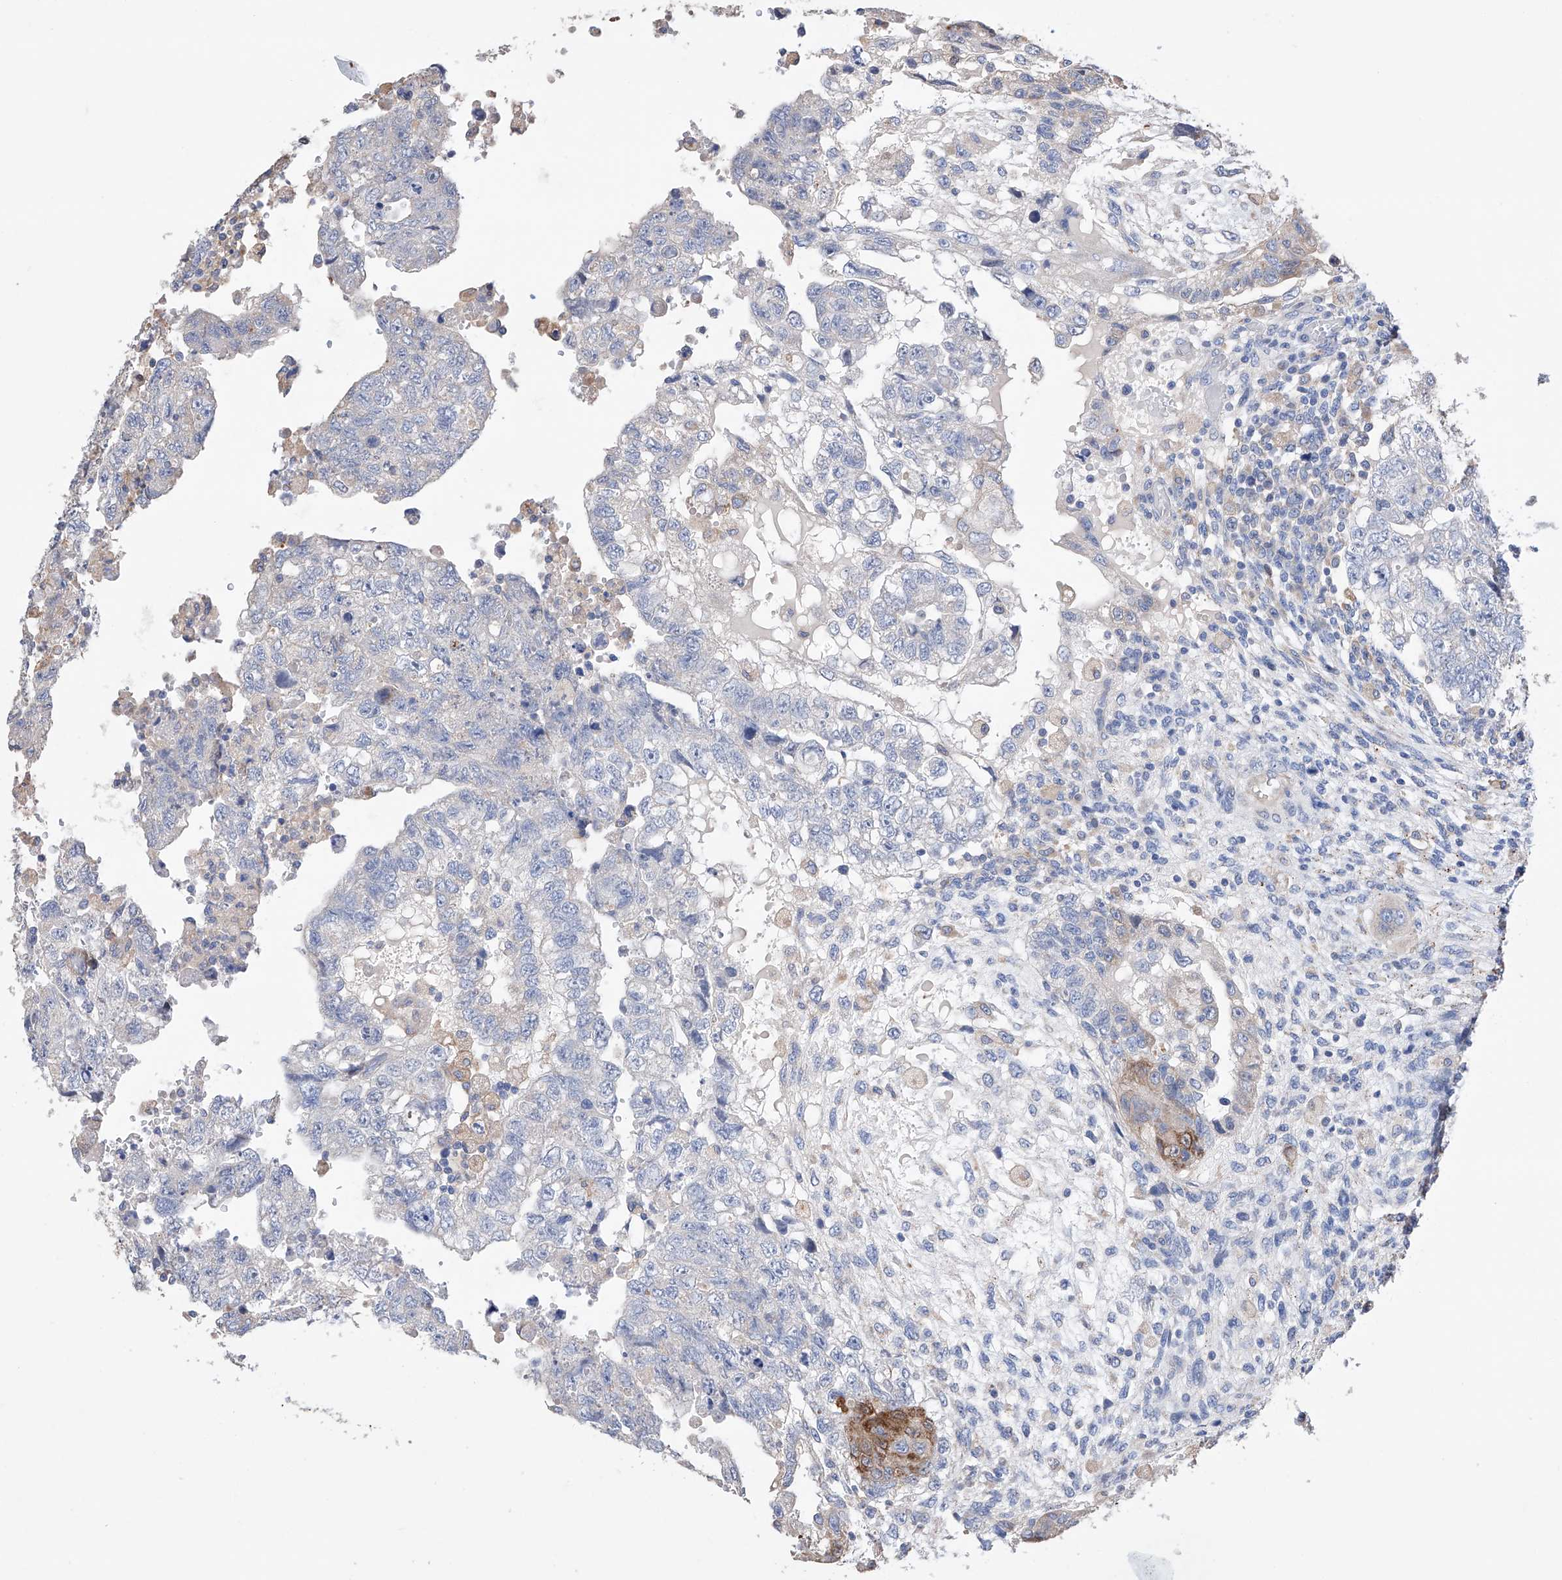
{"staining": {"intensity": "negative", "quantity": "none", "location": "none"}, "tissue": "testis cancer", "cell_type": "Tumor cells", "image_type": "cancer", "snomed": [{"axis": "morphology", "description": "Carcinoma, Embryonal, NOS"}, {"axis": "topography", "description": "Testis"}], "caption": "Testis cancer (embryonal carcinoma) was stained to show a protein in brown. There is no significant expression in tumor cells.", "gene": "AFG1L", "patient": {"sex": "male", "age": 36}}